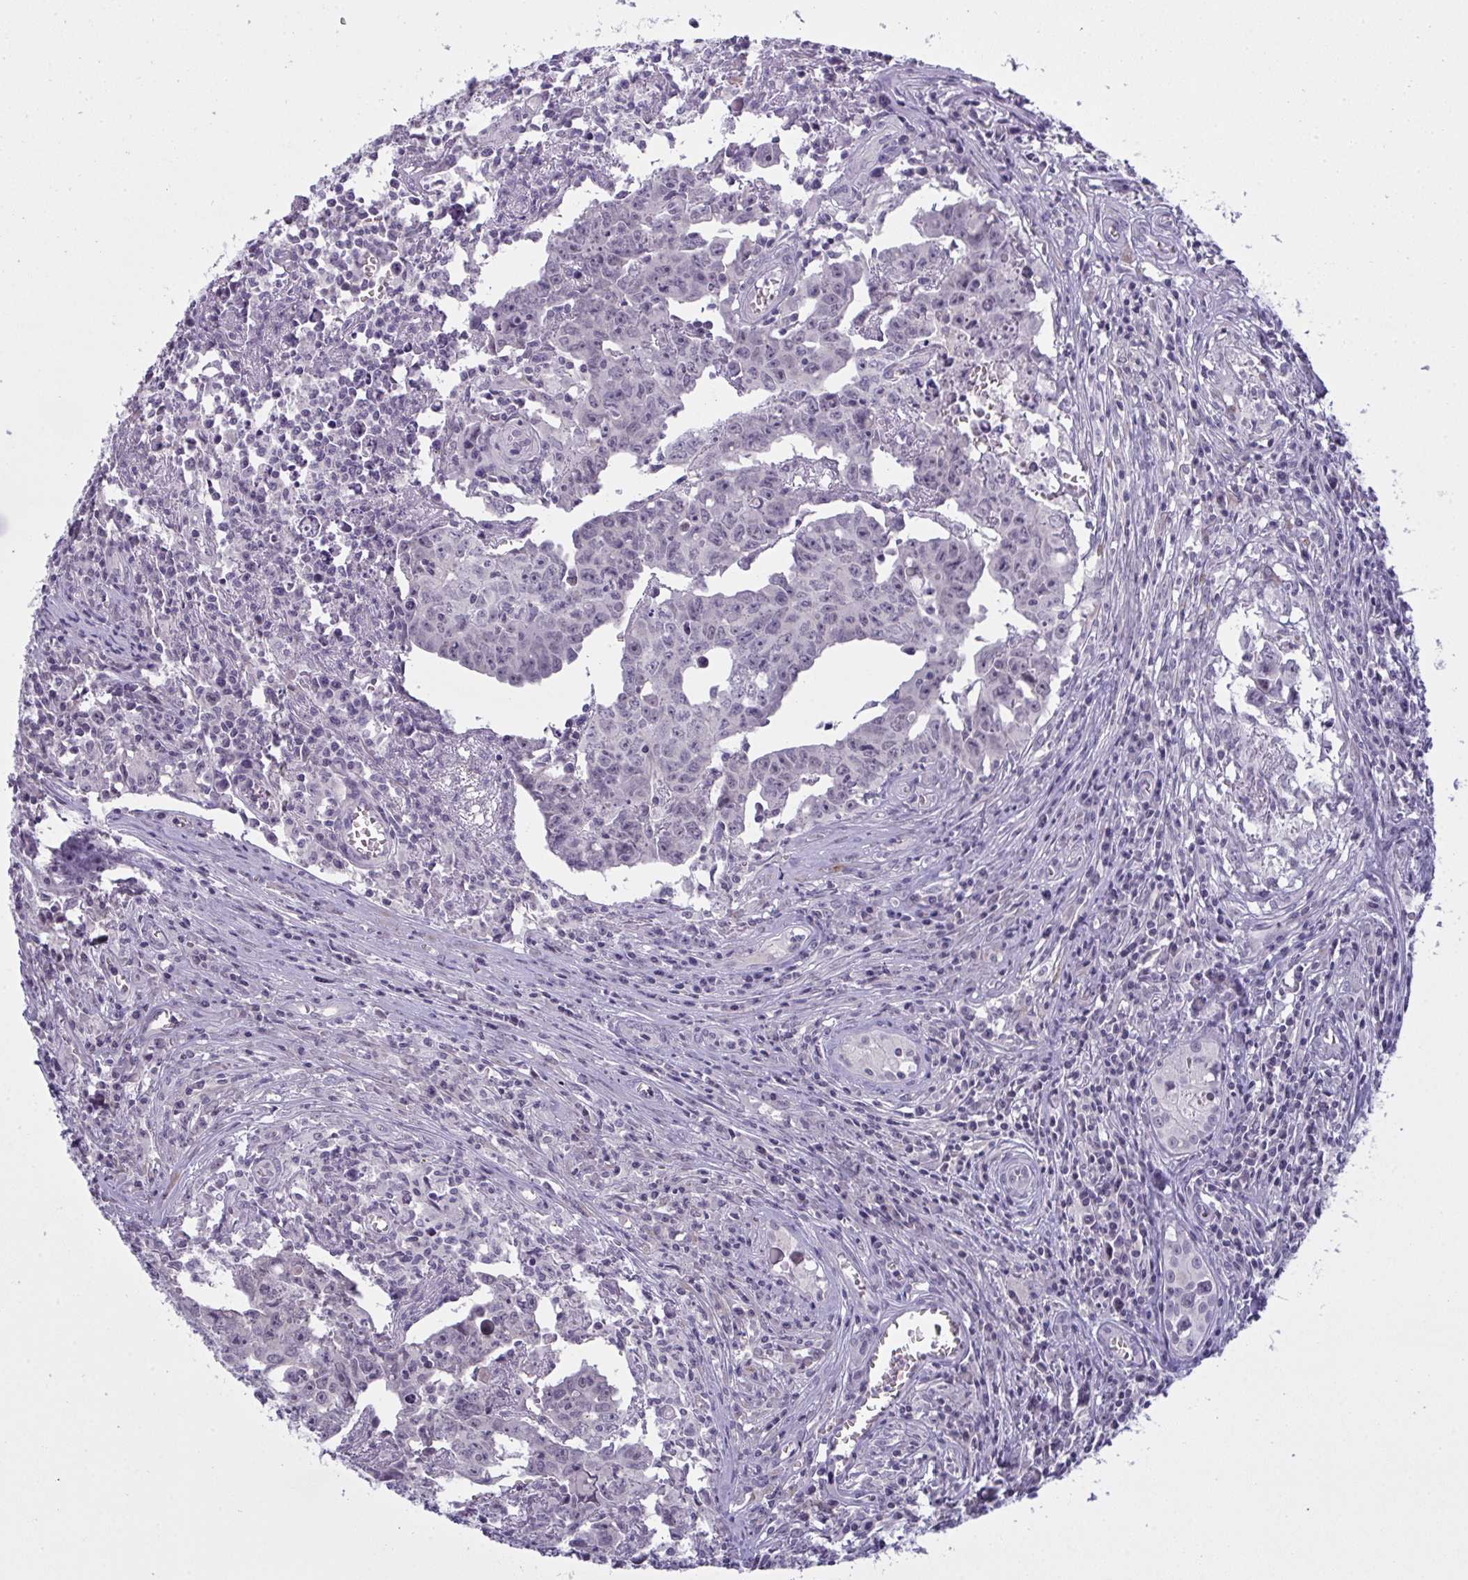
{"staining": {"intensity": "negative", "quantity": "none", "location": "none"}, "tissue": "testis cancer", "cell_type": "Tumor cells", "image_type": "cancer", "snomed": [{"axis": "morphology", "description": "Carcinoma, Embryonal, NOS"}, {"axis": "topography", "description": "Testis"}], "caption": "Tumor cells show no significant staining in embryonal carcinoma (testis).", "gene": "ZNF784", "patient": {"sex": "male", "age": 22}}